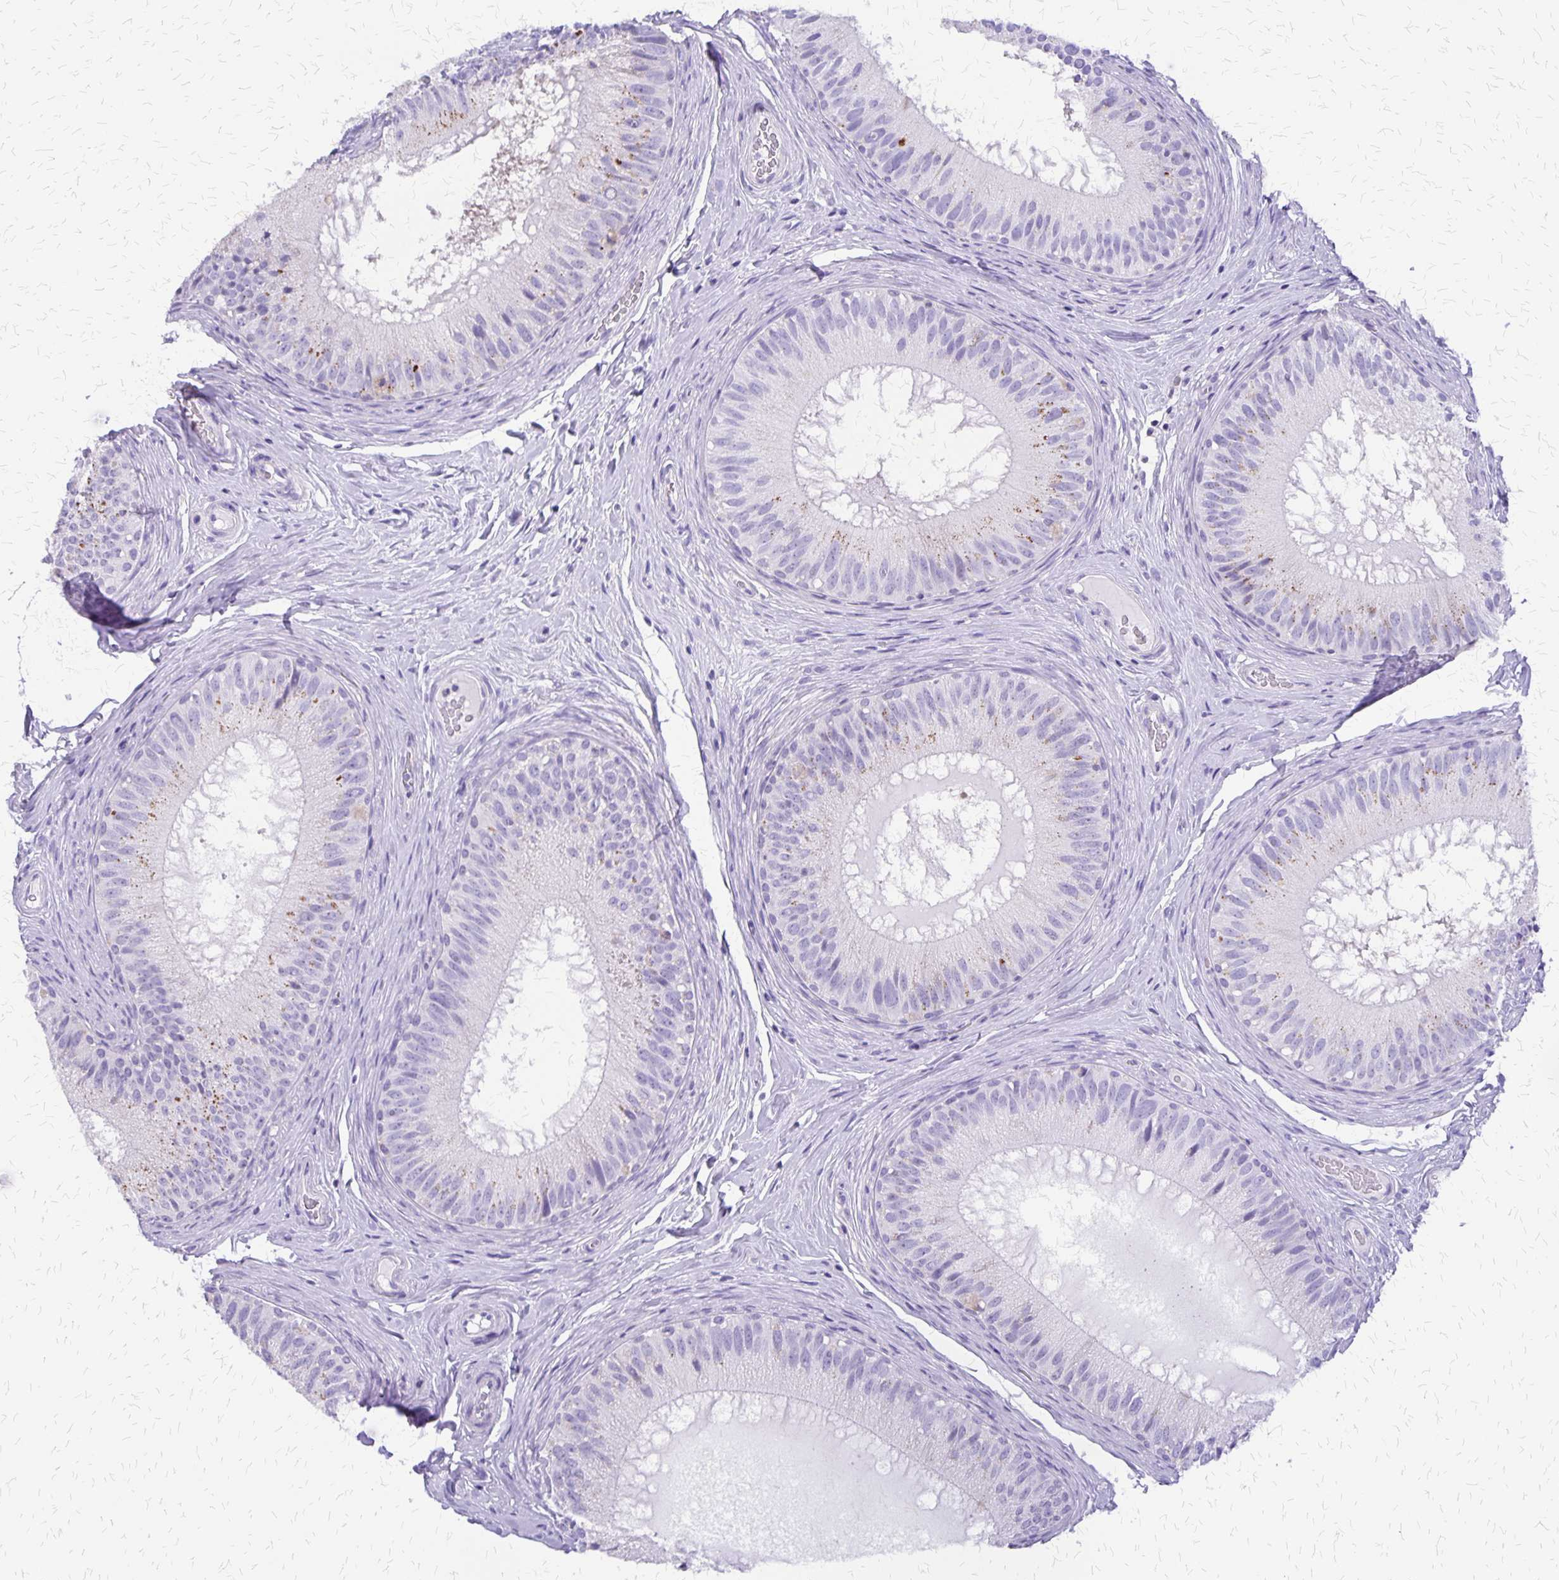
{"staining": {"intensity": "negative", "quantity": "none", "location": "none"}, "tissue": "epididymis", "cell_type": "Glandular cells", "image_type": "normal", "snomed": [{"axis": "morphology", "description": "Normal tissue, NOS"}, {"axis": "topography", "description": "Epididymis"}], "caption": "Immunohistochemistry (IHC) image of benign human epididymis stained for a protein (brown), which displays no staining in glandular cells.", "gene": "SI", "patient": {"sex": "male", "age": 34}}